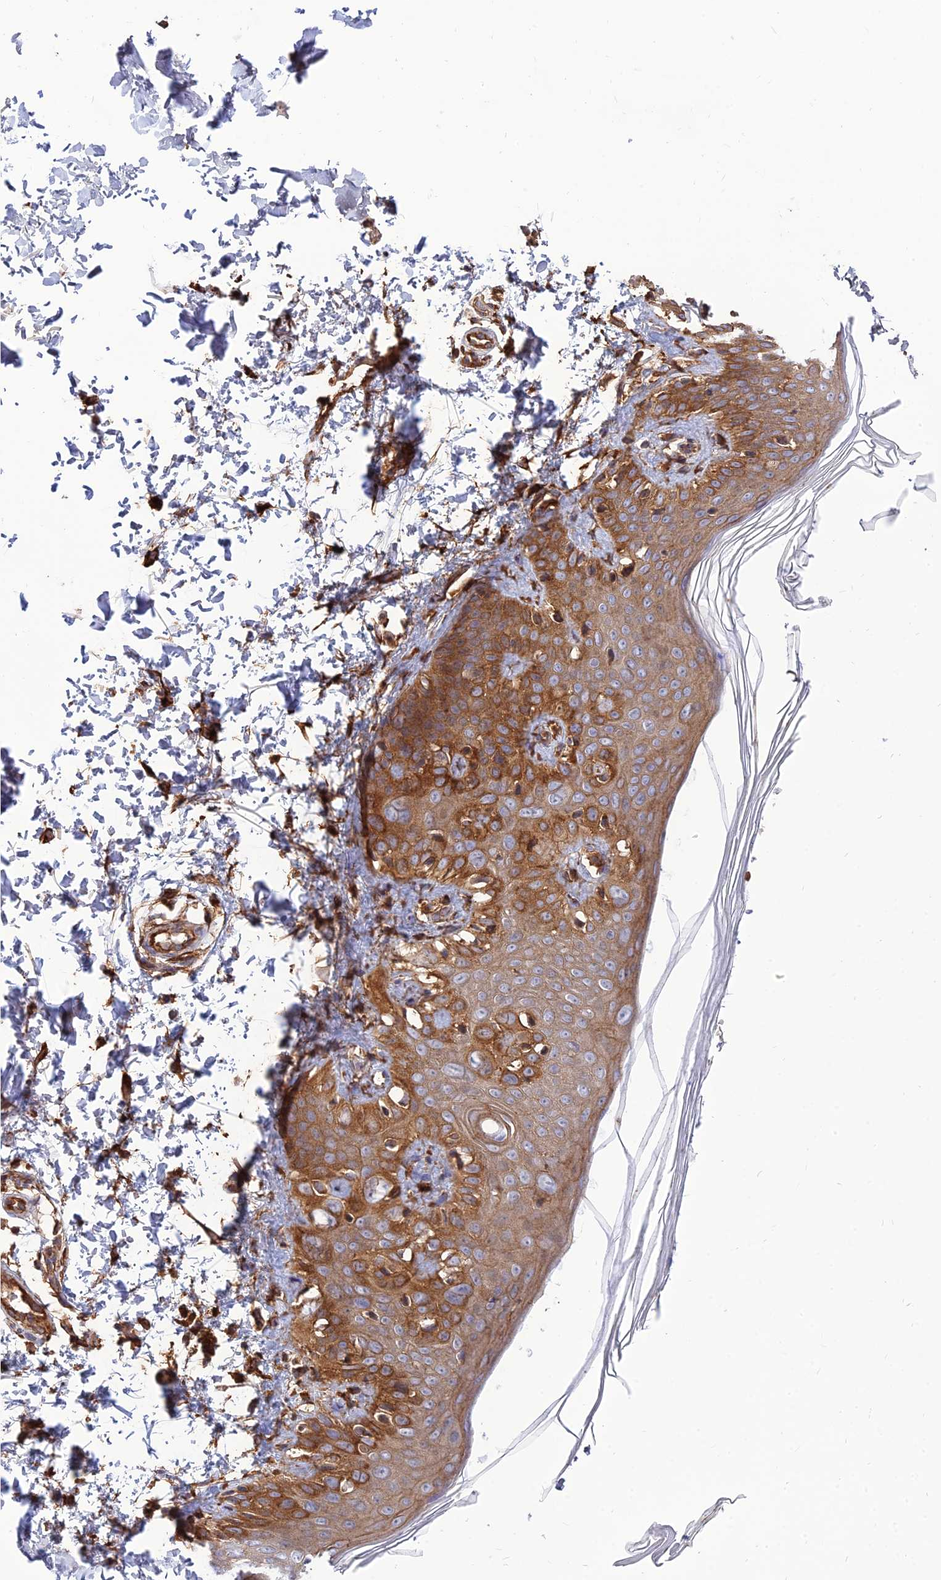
{"staining": {"intensity": "moderate", "quantity": ">75%", "location": "cytoplasmic/membranous"}, "tissue": "skin", "cell_type": "Fibroblasts", "image_type": "normal", "snomed": [{"axis": "morphology", "description": "Normal tissue, NOS"}, {"axis": "topography", "description": "Skin"}], "caption": "This micrograph reveals immunohistochemistry staining of unremarkable skin, with medium moderate cytoplasmic/membranous positivity in about >75% of fibroblasts.", "gene": "CRTAP", "patient": {"sex": "male", "age": 37}}